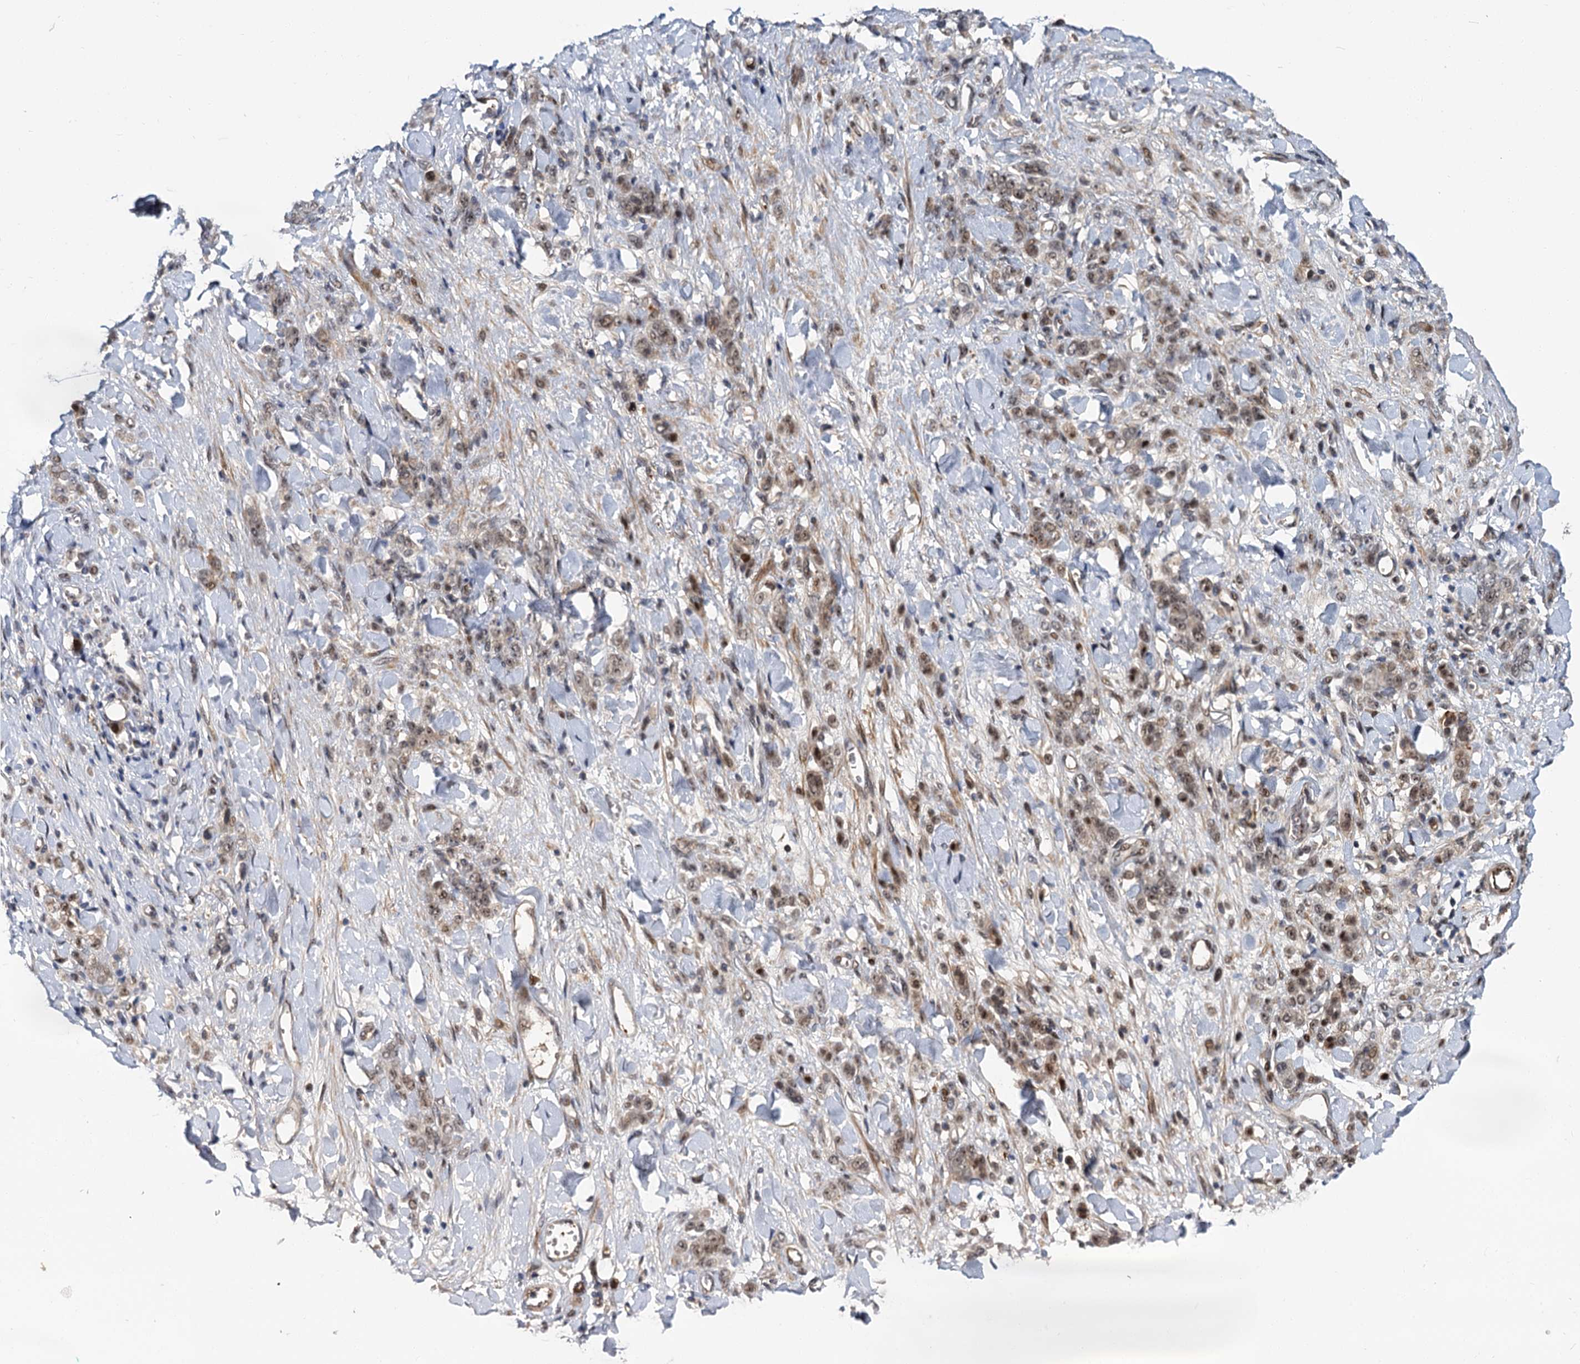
{"staining": {"intensity": "weak", "quantity": ">75%", "location": "nuclear"}, "tissue": "stomach cancer", "cell_type": "Tumor cells", "image_type": "cancer", "snomed": [{"axis": "morphology", "description": "Normal tissue, NOS"}, {"axis": "morphology", "description": "Adenocarcinoma, NOS"}, {"axis": "topography", "description": "Stomach"}], "caption": "Stomach adenocarcinoma stained with a brown dye displays weak nuclear positive staining in about >75% of tumor cells.", "gene": "MBD6", "patient": {"sex": "male", "age": 82}}